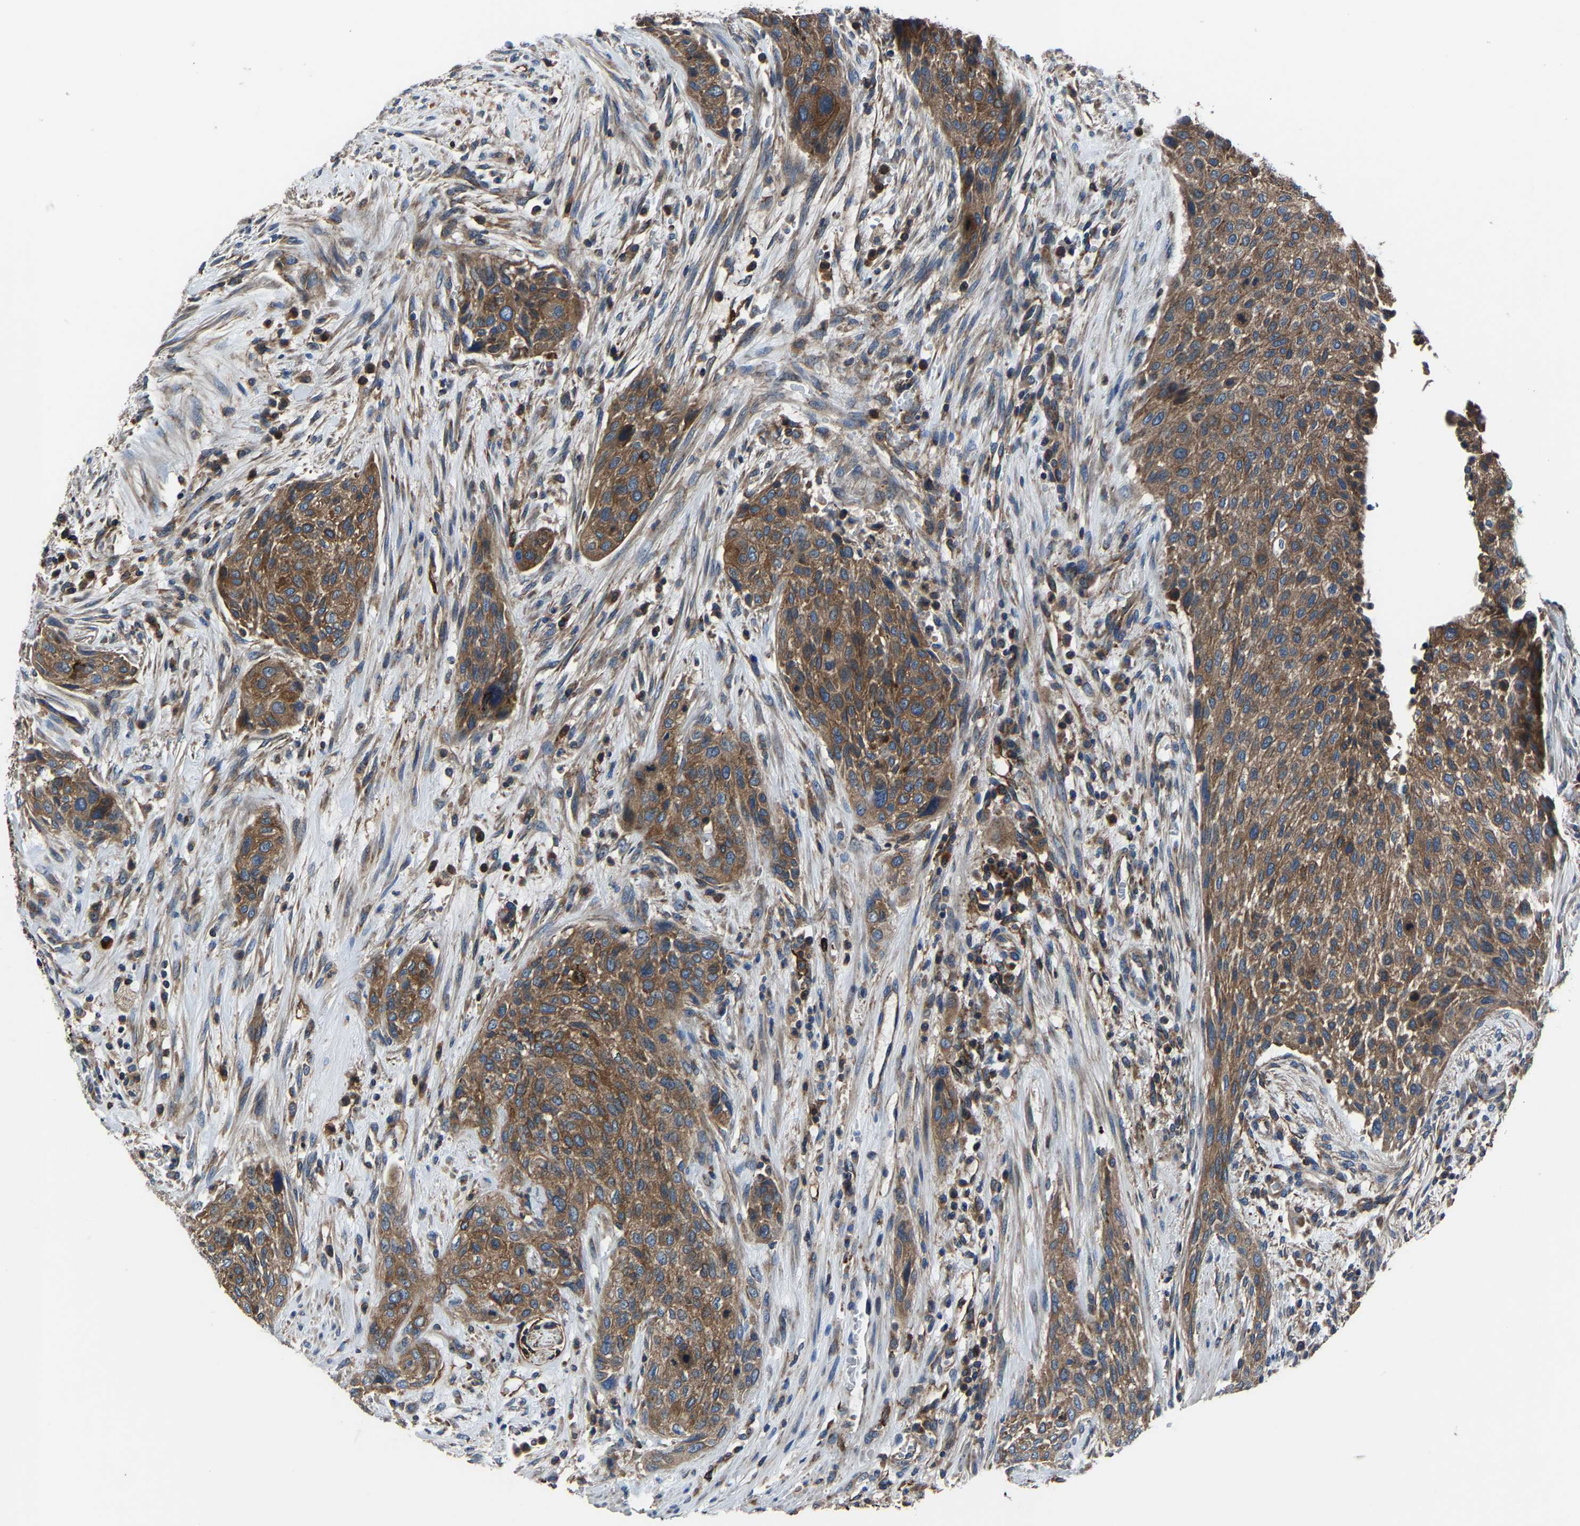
{"staining": {"intensity": "moderate", "quantity": ">75%", "location": "cytoplasmic/membranous"}, "tissue": "urothelial cancer", "cell_type": "Tumor cells", "image_type": "cancer", "snomed": [{"axis": "morphology", "description": "Urothelial carcinoma, Low grade"}, {"axis": "morphology", "description": "Urothelial carcinoma, High grade"}, {"axis": "topography", "description": "Urinary bladder"}], "caption": "An immunohistochemistry (IHC) micrograph of neoplastic tissue is shown. Protein staining in brown shows moderate cytoplasmic/membranous positivity in high-grade urothelial carcinoma within tumor cells.", "gene": "KIAA1958", "patient": {"sex": "male", "age": 35}}